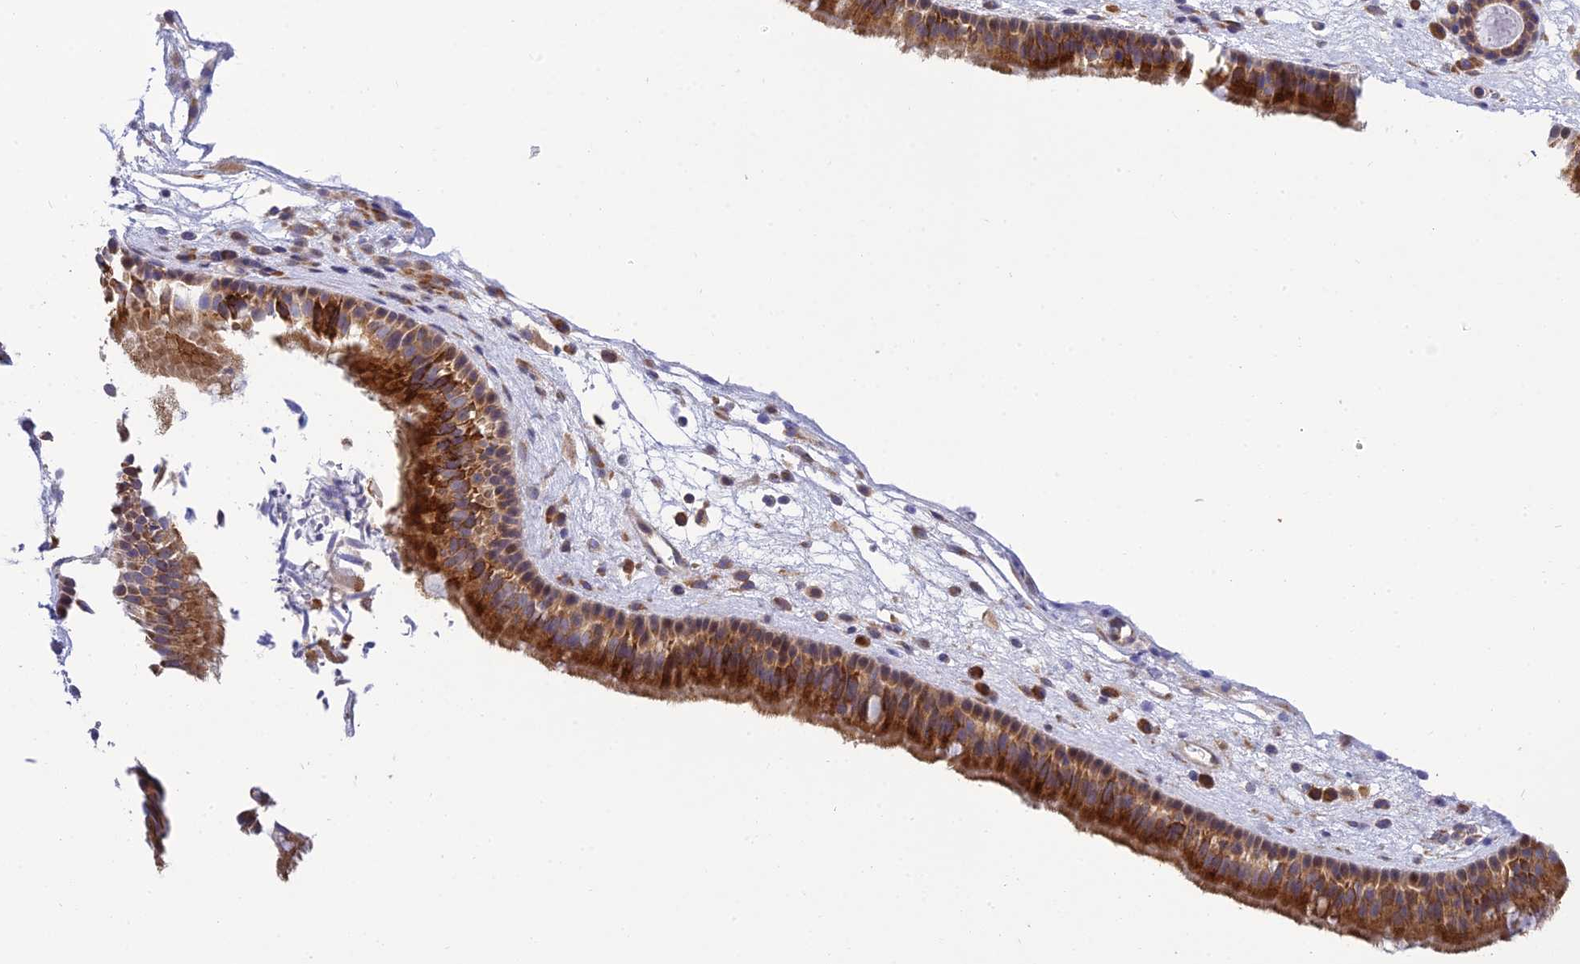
{"staining": {"intensity": "strong", "quantity": "25%-75%", "location": "cytoplasmic/membranous"}, "tissue": "nasopharynx", "cell_type": "Respiratory epithelial cells", "image_type": "normal", "snomed": [{"axis": "morphology", "description": "Normal tissue, NOS"}, {"axis": "morphology", "description": "Inflammation, NOS"}, {"axis": "morphology", "description": "Malignant melanoma, Metastatic site"}, {"axis": "topography", "description": "Nasopharynx"}], "caption": "Benign nasopharynx was stained to show a protein in brown. There is high levels of strong cytoplasmic/membranous staining in approximately 25%-75% of respiratory epithelial cells.", "gene": "CLCN7", "patient": {"sex": "male", "age": 70}}